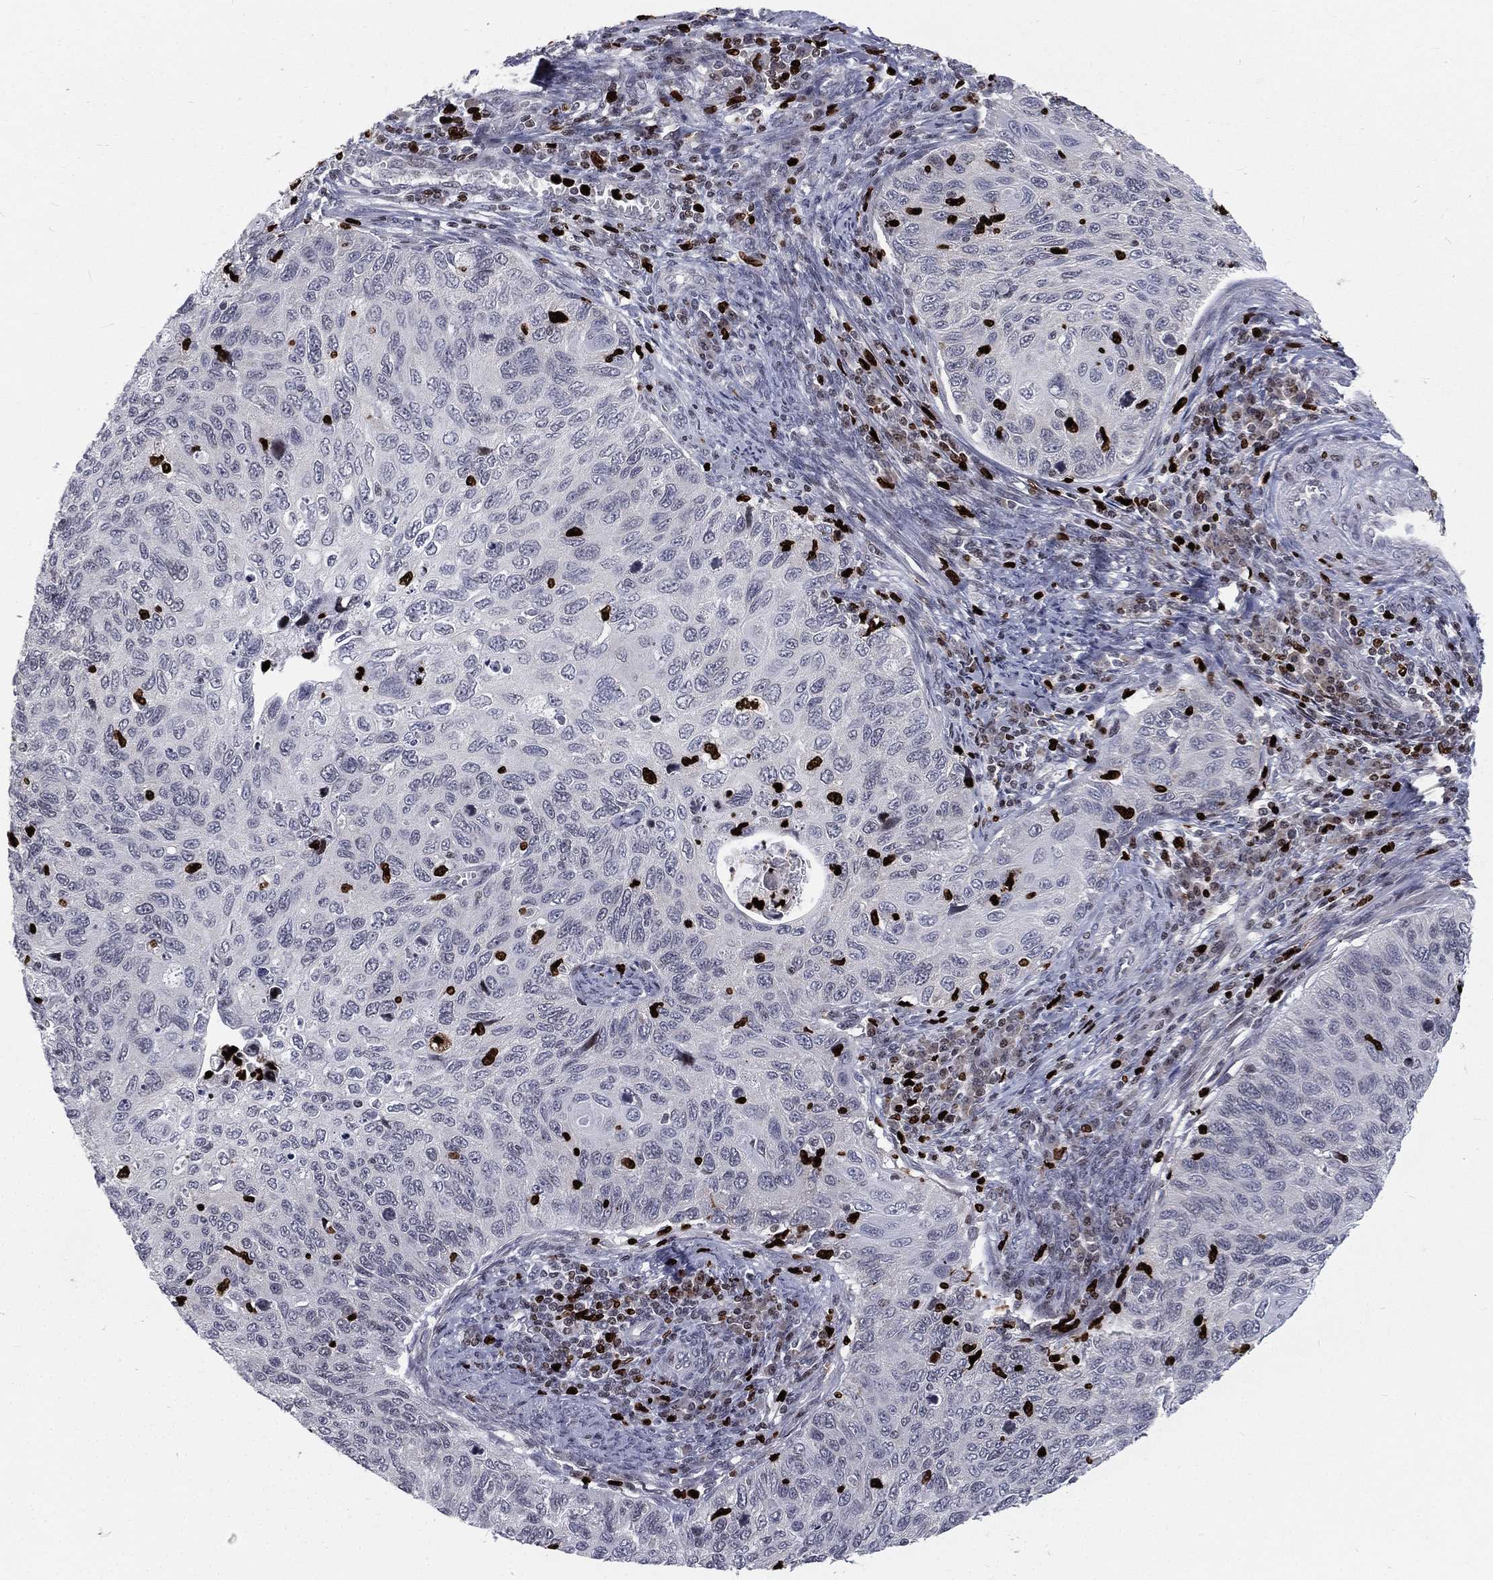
{"staining": {"intensity": "negative", "quantity": "none", "location": "none"}, "tissue": "cervical cancer", "cell_type": "Tumor cells", "image_type": "cancer", "snomed": [{"axis": "morphology", "description": "Squamous cell carcinoma, NOS"}, {"axis": "topography", "description": "Cervix"}], "caption": "Human cervical cancer (squamous cell carcinoma) stained for a protein using IHC shows no expression in tumor cells.", "gene": "MNDA", "patient": {"sex": "female", "age": 70}}